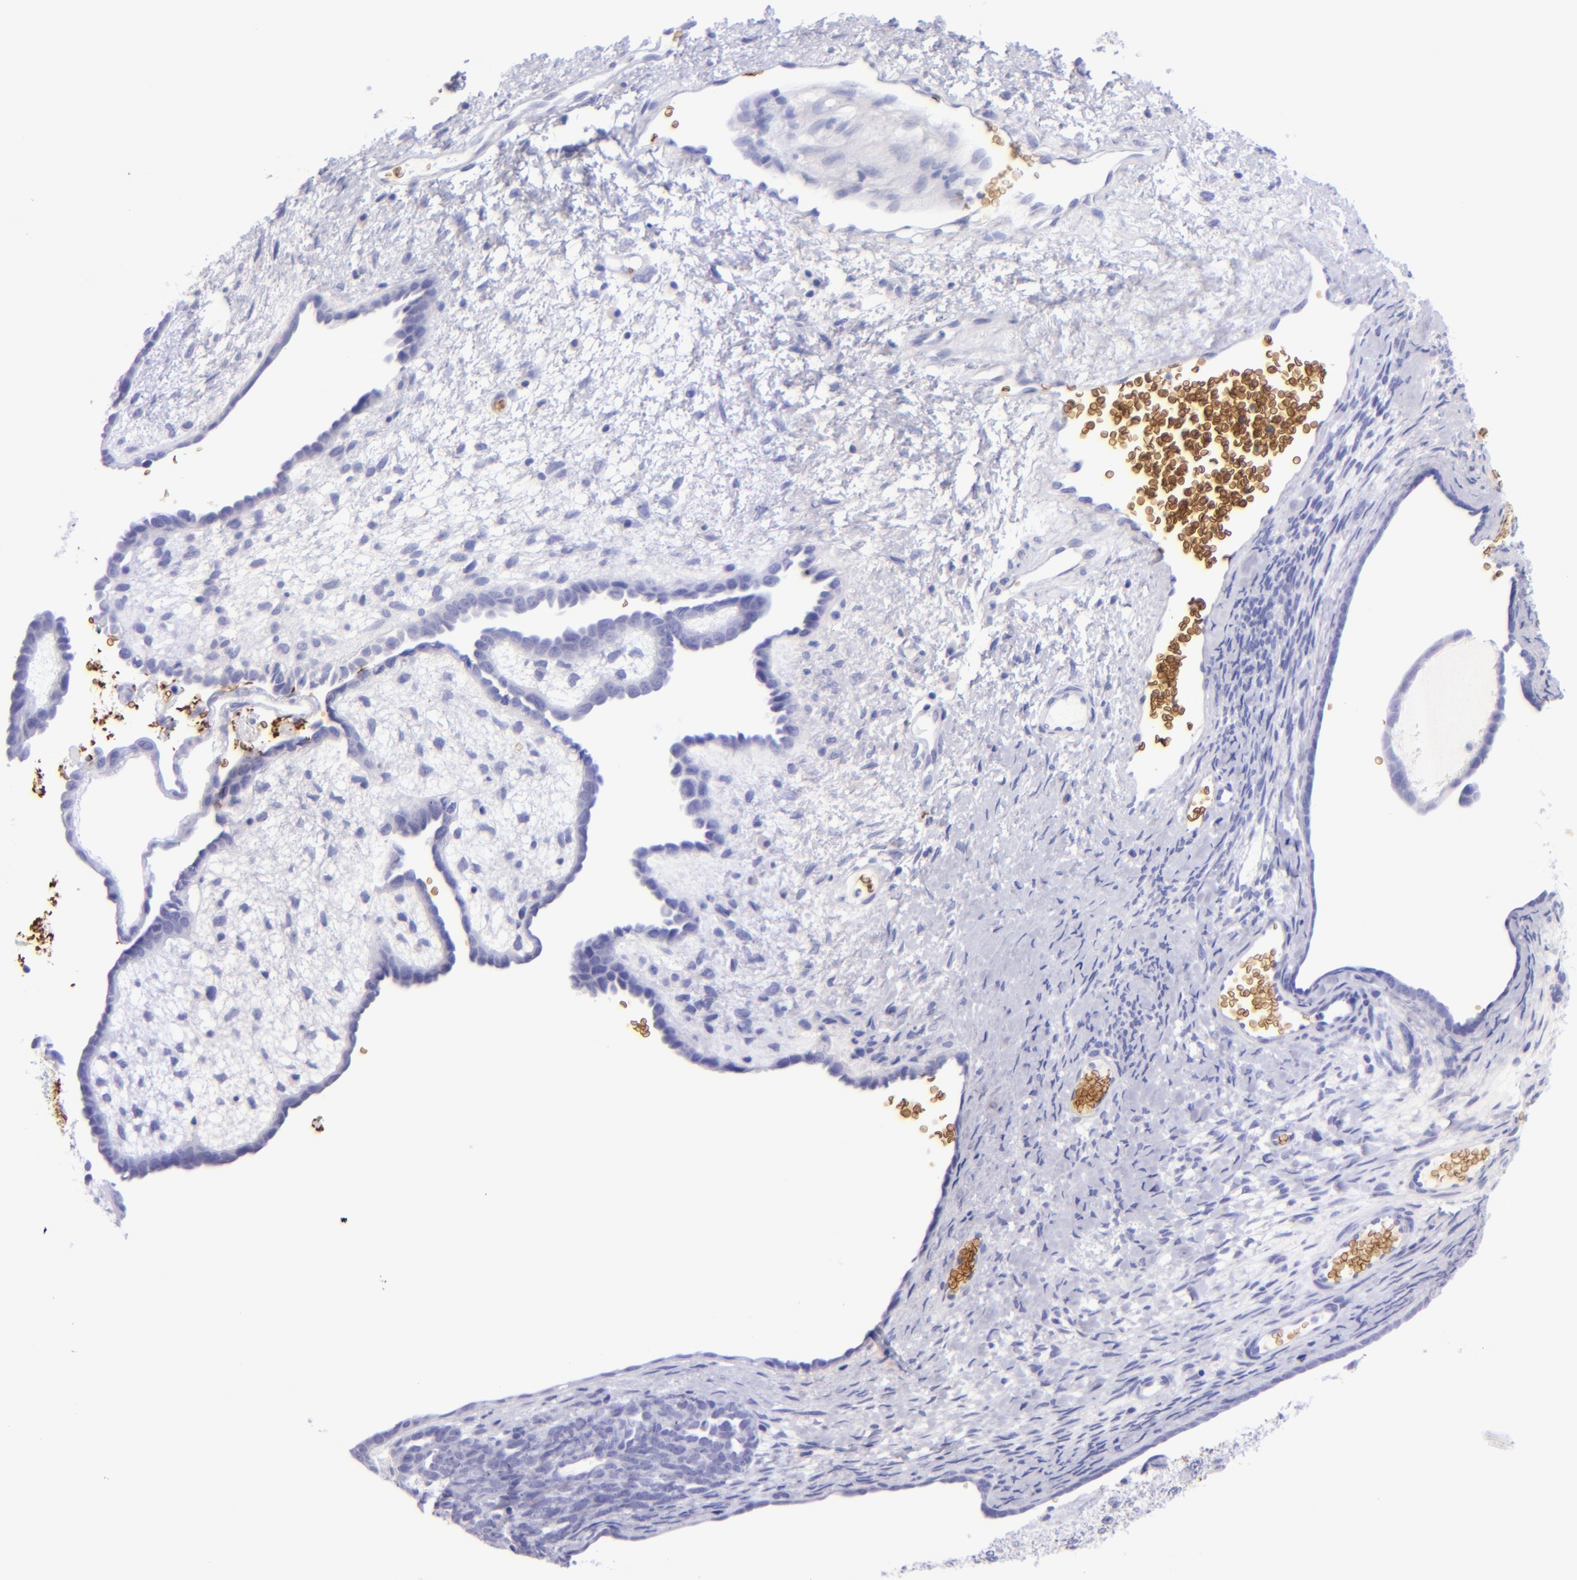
{"staining": {"intensity": "negative", "quantity": "none", "location": "none"}, "tissue": "endometrial cancer", "cell_type": "Tumor cells", "image_type": "cancer", "snomed": [{"axis": "morphology", "description": "Neoplasm, malignant, NOS"}, {"axis": "topography", "description": "Endometrium"}], "caption": "There is no significant expression in tumor cells of endometrial neoplasm (malignant). (DAB immunohistochemistry visualized using brightfield microscopy, high magnification).", "gene": "GYPA", "patient": {"sex": "female", "age": 74}}